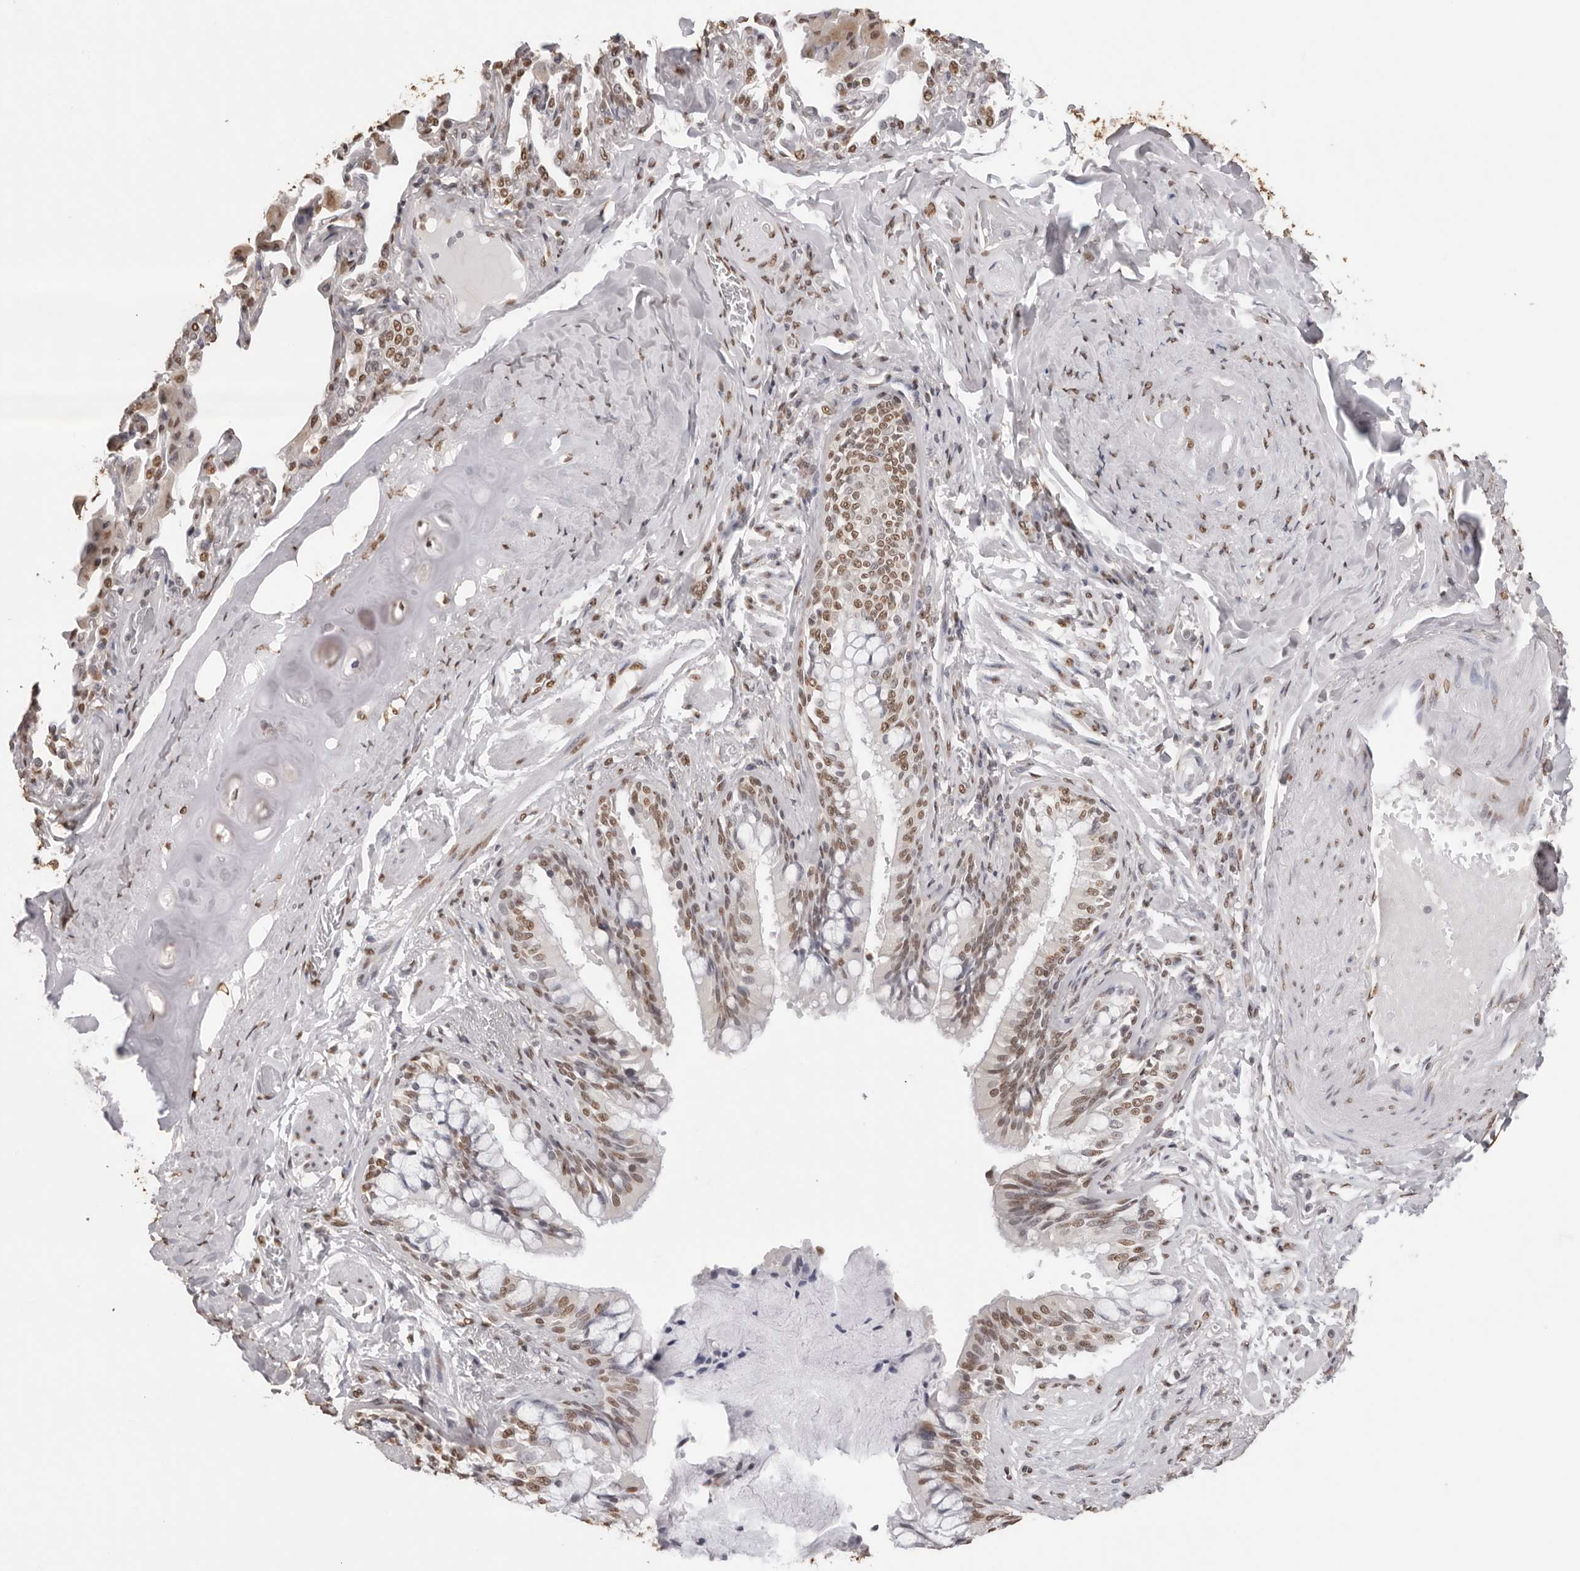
{"staining": {"intensity": "moderate", "quantity": ">75%", "location": "nuclear"}, "tissue": "bronchus", "cell_type": "Respiratory epithelial cells", "image_type": "normal", "snomed": [{"axis": "morphology", "description": "Normal tissue, NOS"}, {"axis": "morphology", "description": "Inflammation, NOS"}, {"axis": "topography", "description": "Lung"}], "caption": "The micrograph displays staining of benign bronchus, revealing moderate nuclear protein expression (brown color) within respiratory epithelial cells.", "gene": "OLIG3", "patient": {"sex": "female", "age": 46}}